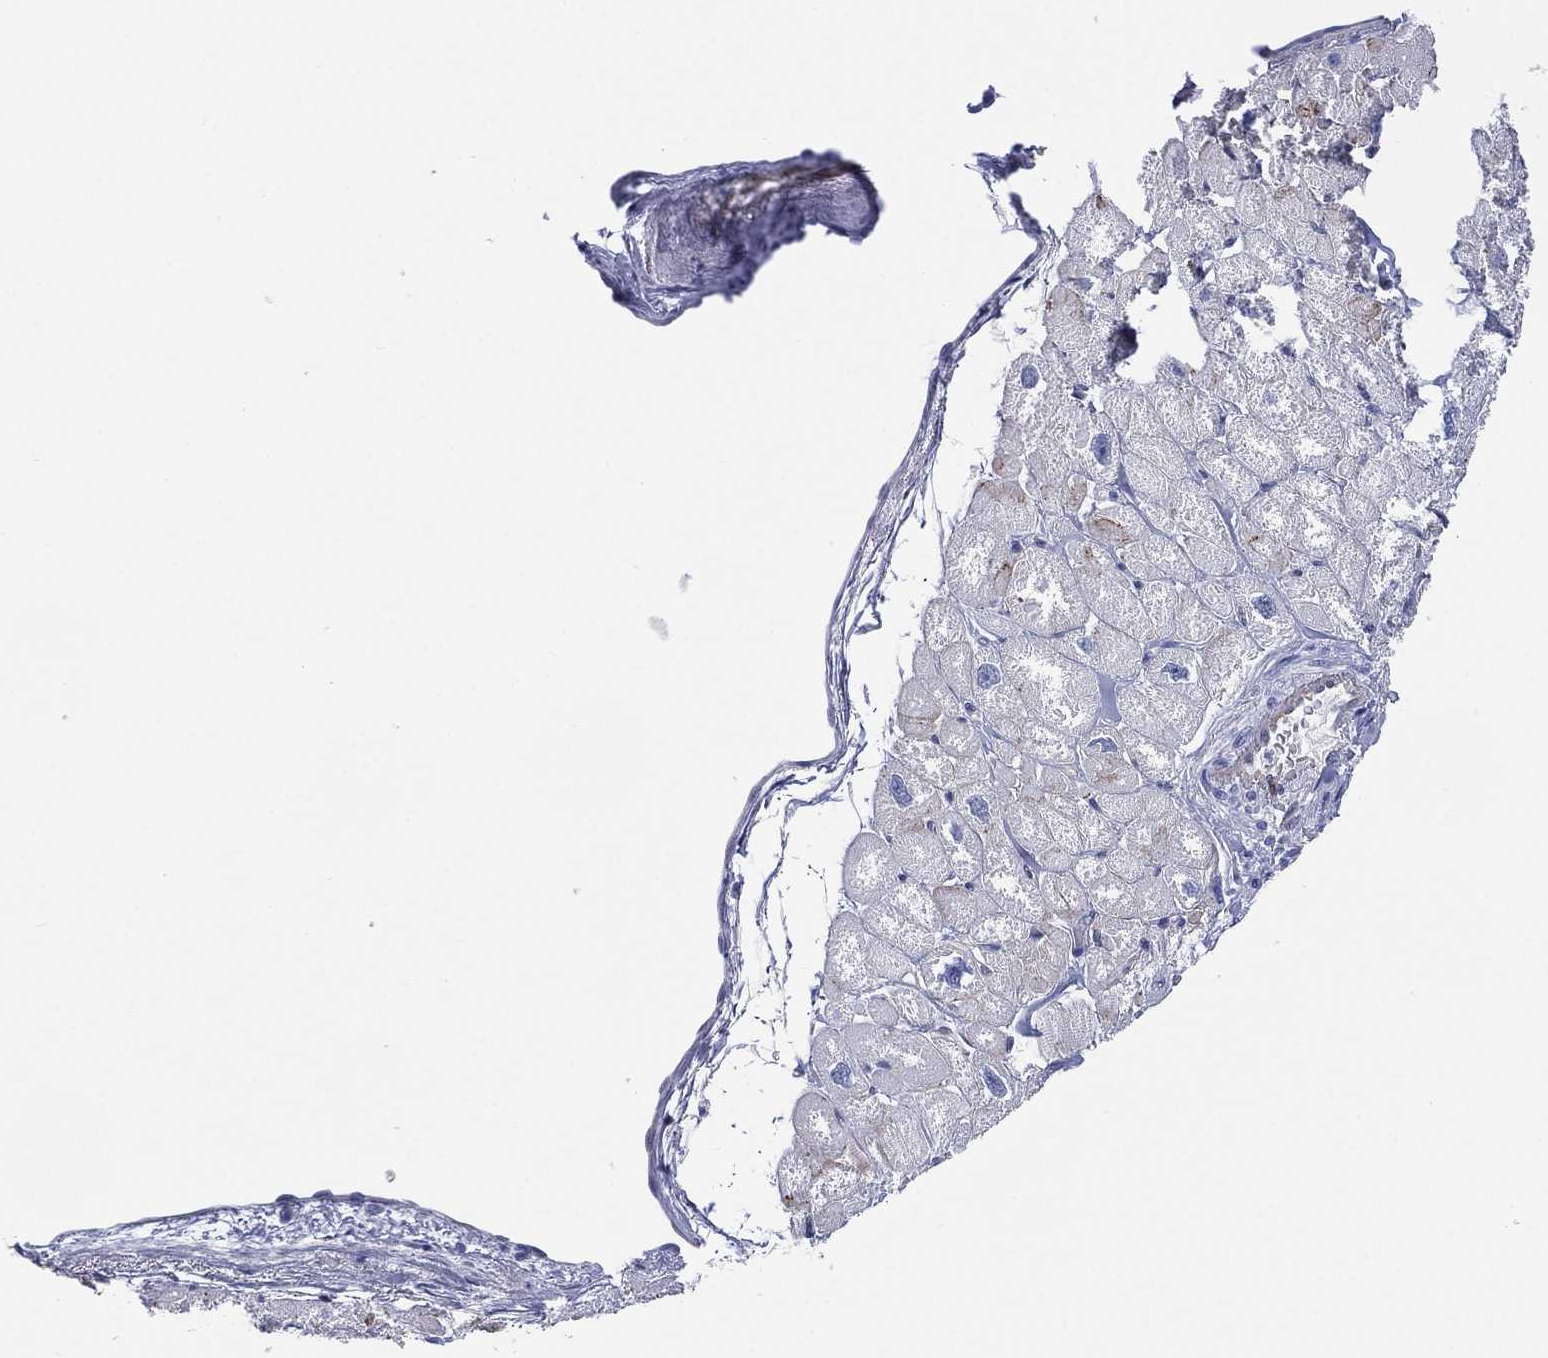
{"staining": {"intensity": "negative", "quantity": "none", "location": "none"}, "tissue": "heart muscle", "cell_type": "Cardiomyocytes", "image_type": "normal", "snomed": [{"axis": "morphology", "description": "Normal tissue, NOS"}, {"axis": "topography", "description": "Heart"}], "caption": "DAB (3,3'-diaminobenzidine) immunohistochemical staining of normal human heart muscle displays no significant expression in cardiomyocytes. Nuclei are stained in blue.", "gene": "C5orf46", "patient": {"sex": "male", "age": 55}}